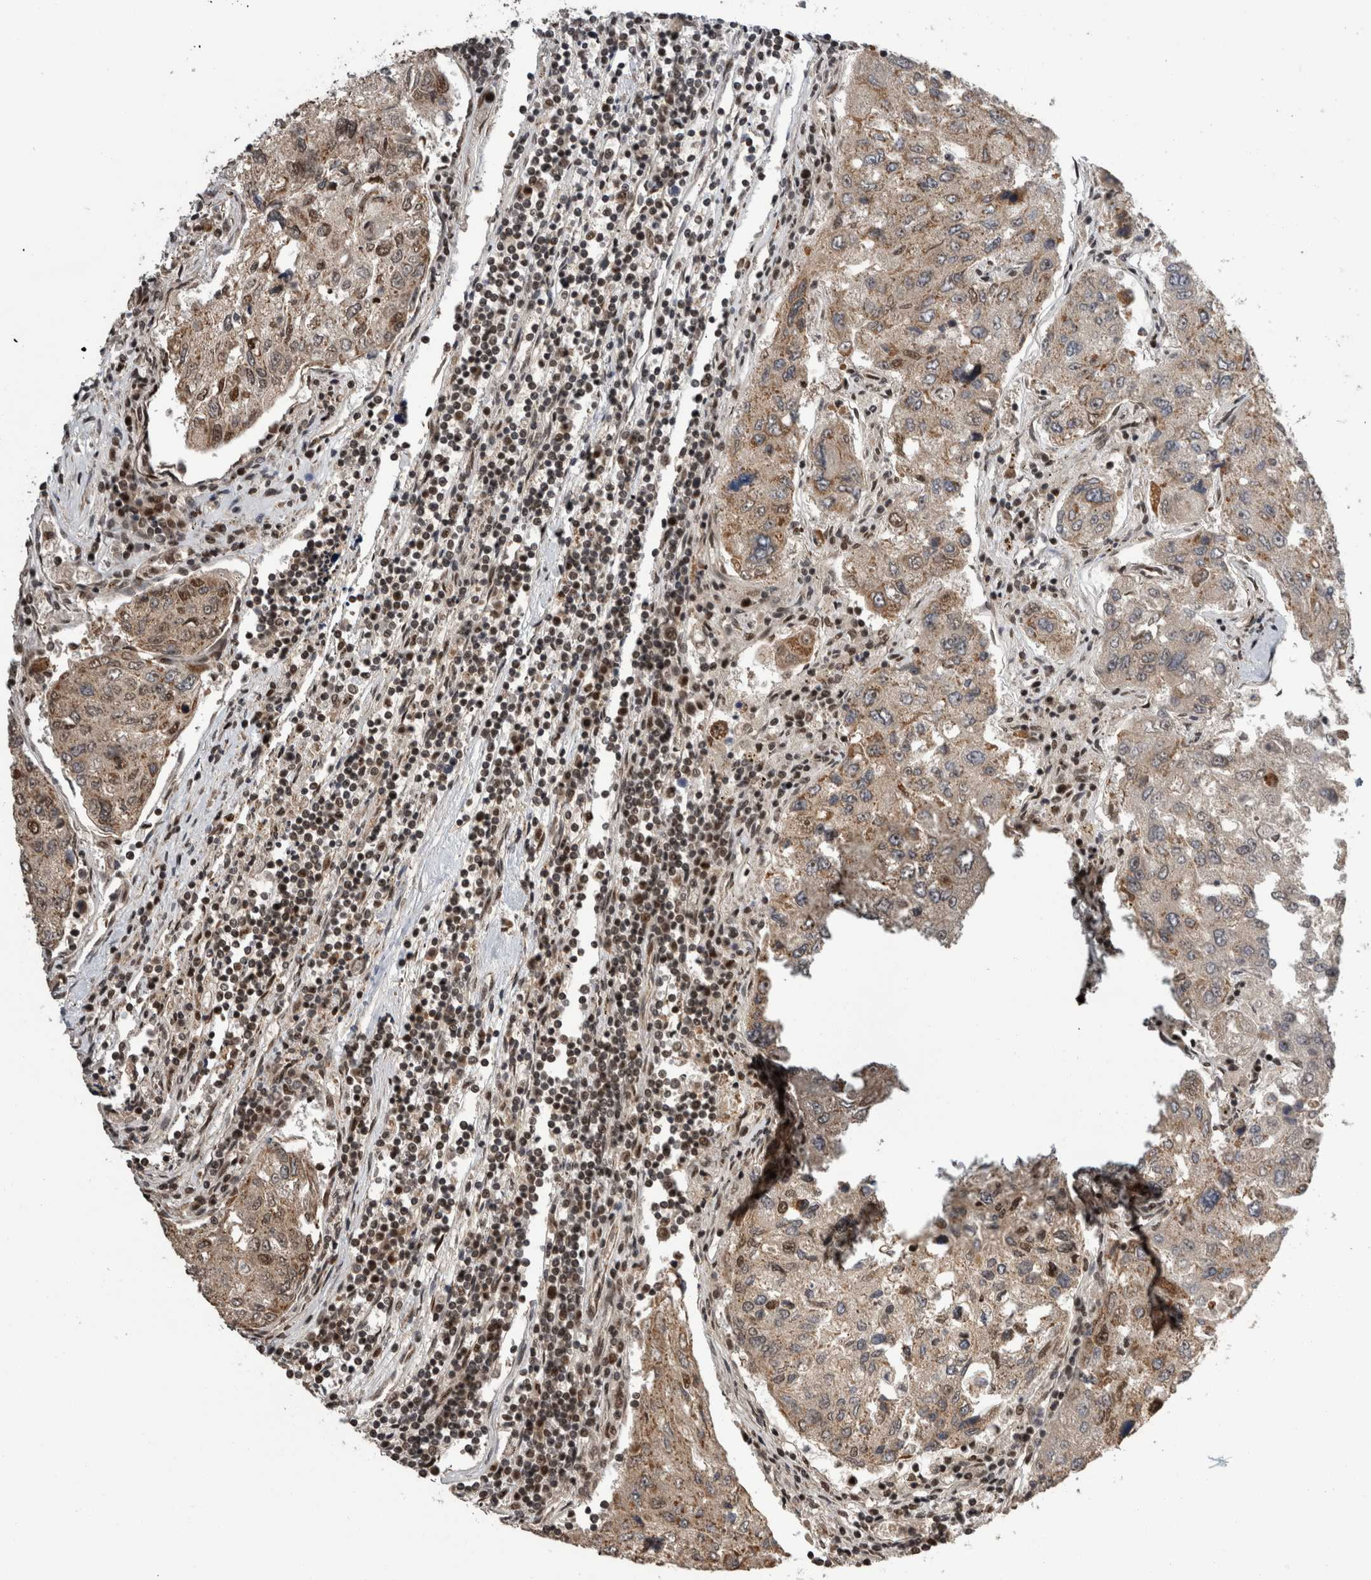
{"staining": {"intensity": "moderate", "quantity": "<25%", "location": "nuclear"}, "tissue": "urothelial cancer", "cell_type": "Tumor cells", "image_type": "cancer", "snomed": [{"axis": "morphology", "description": "Urothelial carcinoma, High grade"}, {"axis": "topography", "description": "Lymph node"}, {"axis": "topography", "description": "Urinary bladder"}], "caption": "A photomicrograph showing moderate nuclear positivity in approximately <25% of tumor cells in high-grade urothelial carcinoma, as visualized by brown immunohistochemical staining.", "gene": "CPSF2", "patient": {"sex": "male", "age": 51}}